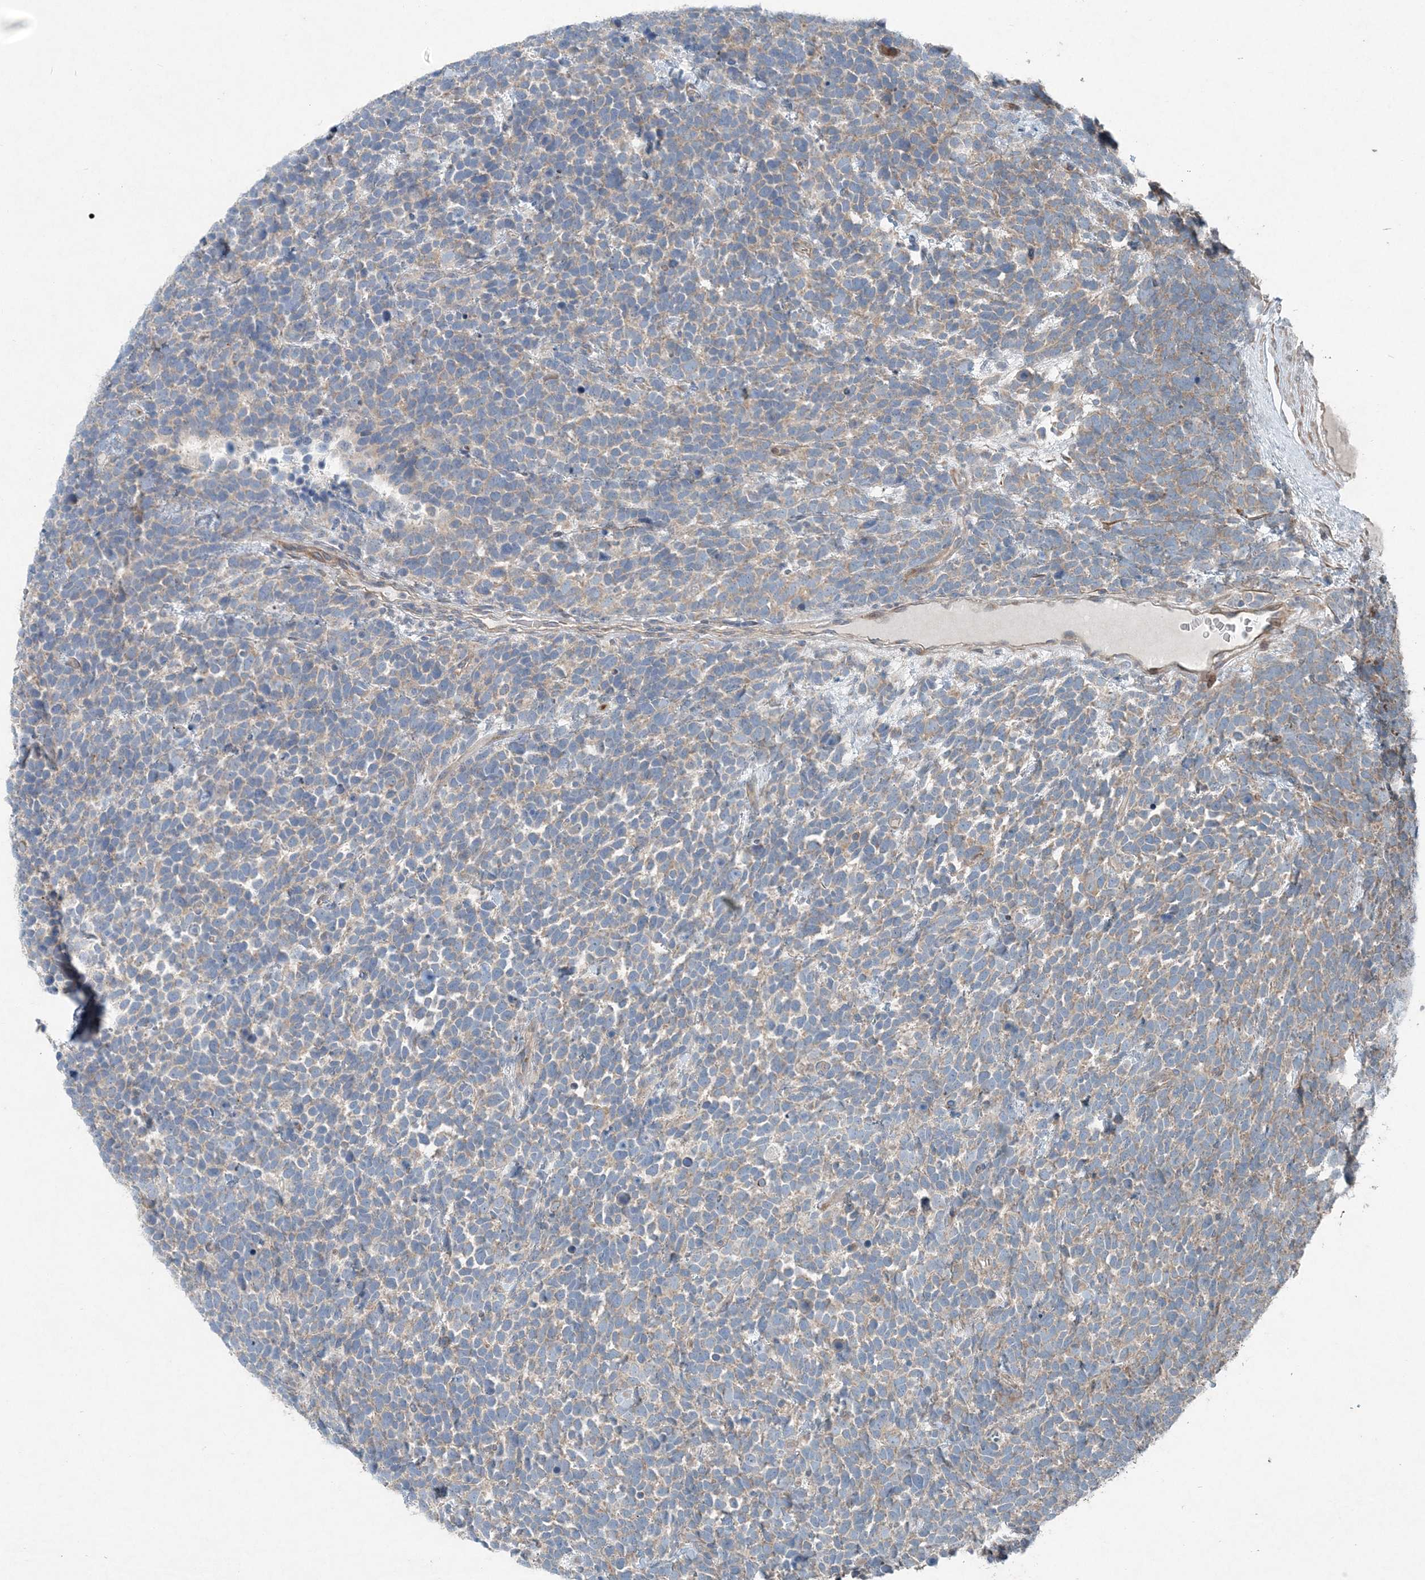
{"staining": {"intensity": "weak", "quantity": "<25%", "location": "cytoplasmic/membranous"}, "tissue": "urothelial cancer", "cell_type": "Tumor cells", "image_type": "cancer", "snomed": [{"axis": "morphology", "description": "Urothelial carcinoma, High grade"}, {"axis": "topography", "description": "Urinary bladder"}], "caption": "Immunohistochemistry (IHC) micrograph of neoplastic tissue: urothelial cancer stained with DAB shows no significant protein positivity in tumor cells.", "gene": "INTU", "patient": {"sex": "female", "age": 82}}